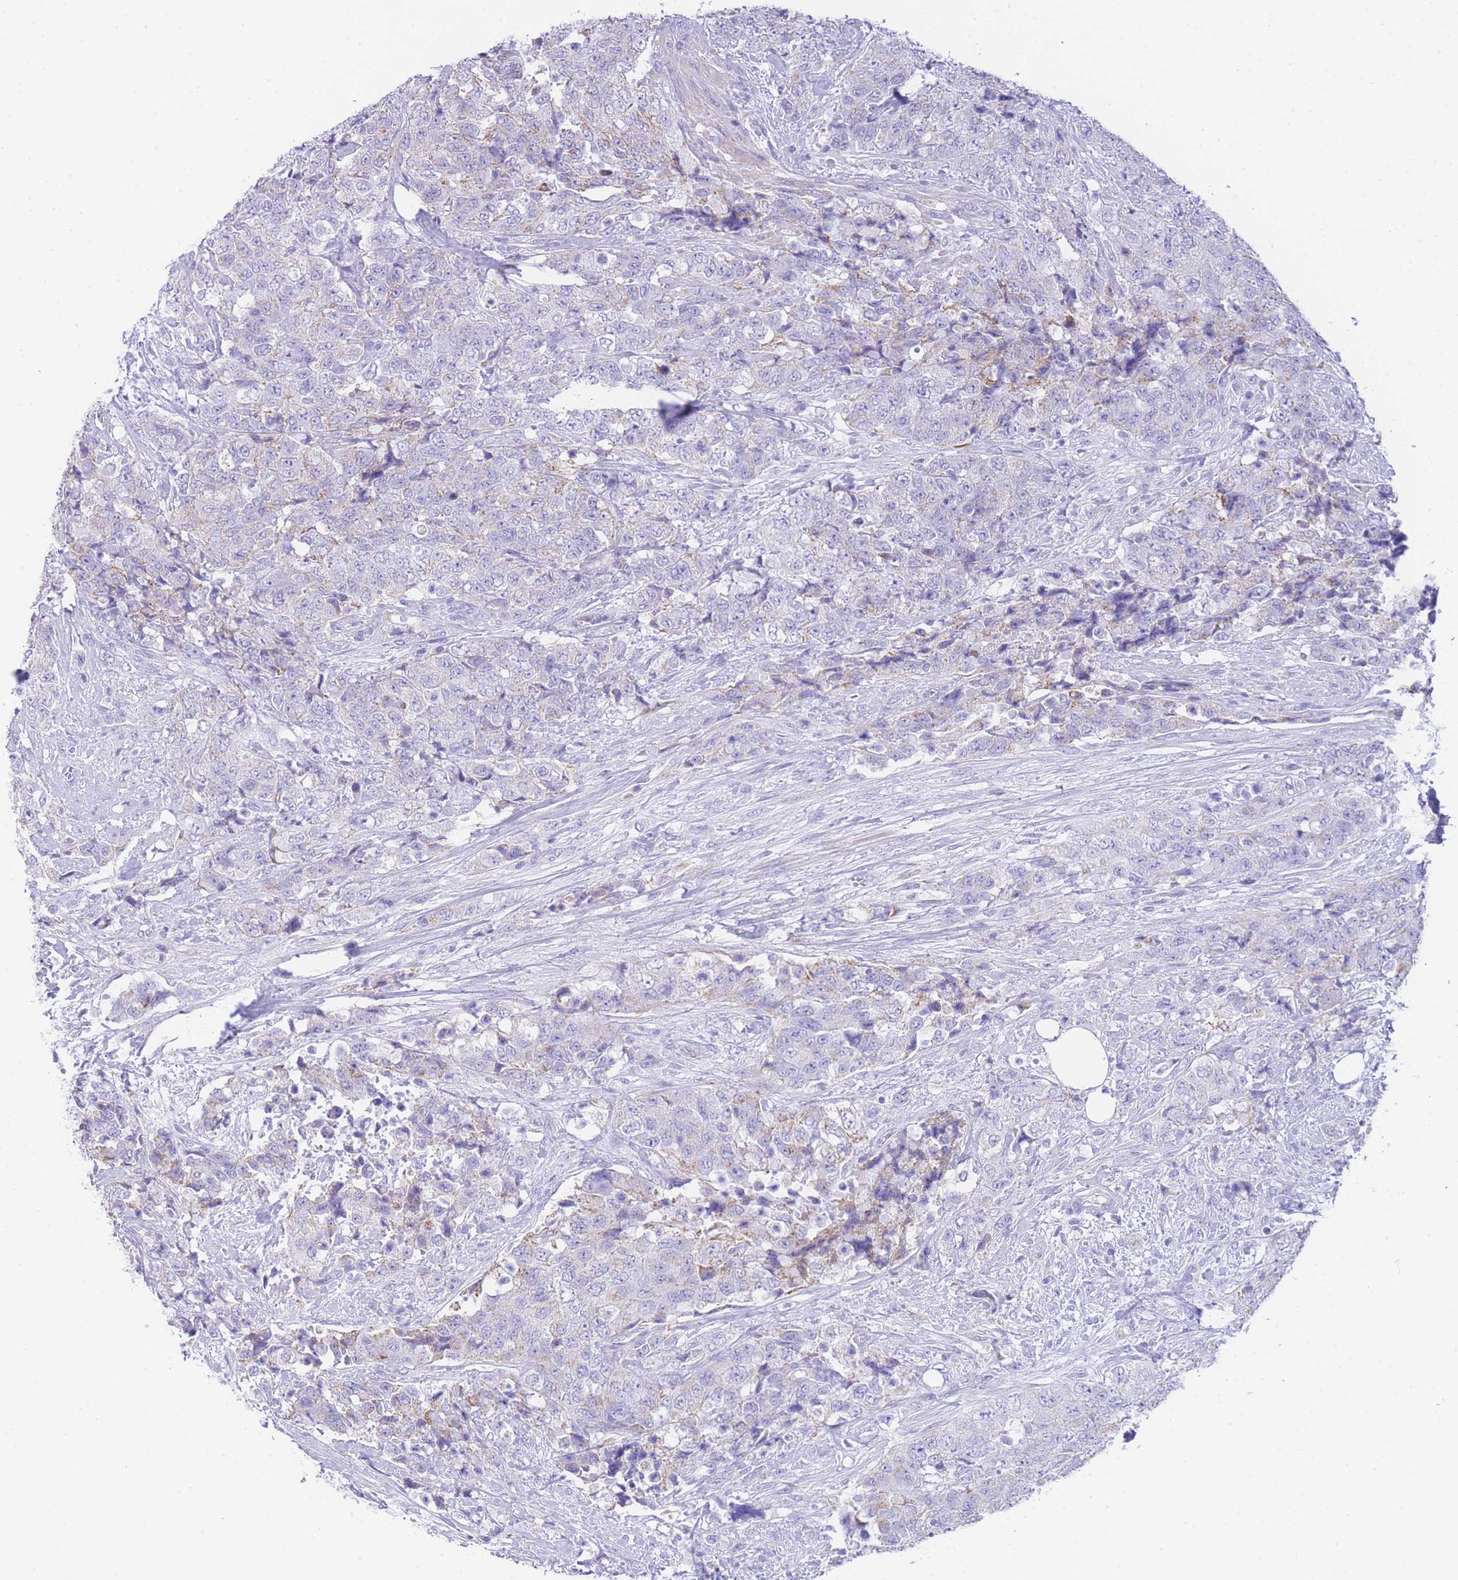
{"staining": {"intensity": "weak", "quantity": "<25%", "location": "cytoplasmic/membranous"}, "tissue": "urothelial cancer", "cell_type": "Tumor cells", "image_type": "cancer", "snomed": [{"axis": "morphology", "description": "Urothelial carcinoma, High grade"}, {"axis": "topography", "description": "Urinary bladder"}], "caption": "High power microscopy image of an immunohistochemistry (IHC) micrograph of urothelial carcinoma (high-grade), revealing no significant expression in tumor cells.", "gene": "ACSM4", "patient": {"sex": "female", "age": 78}}